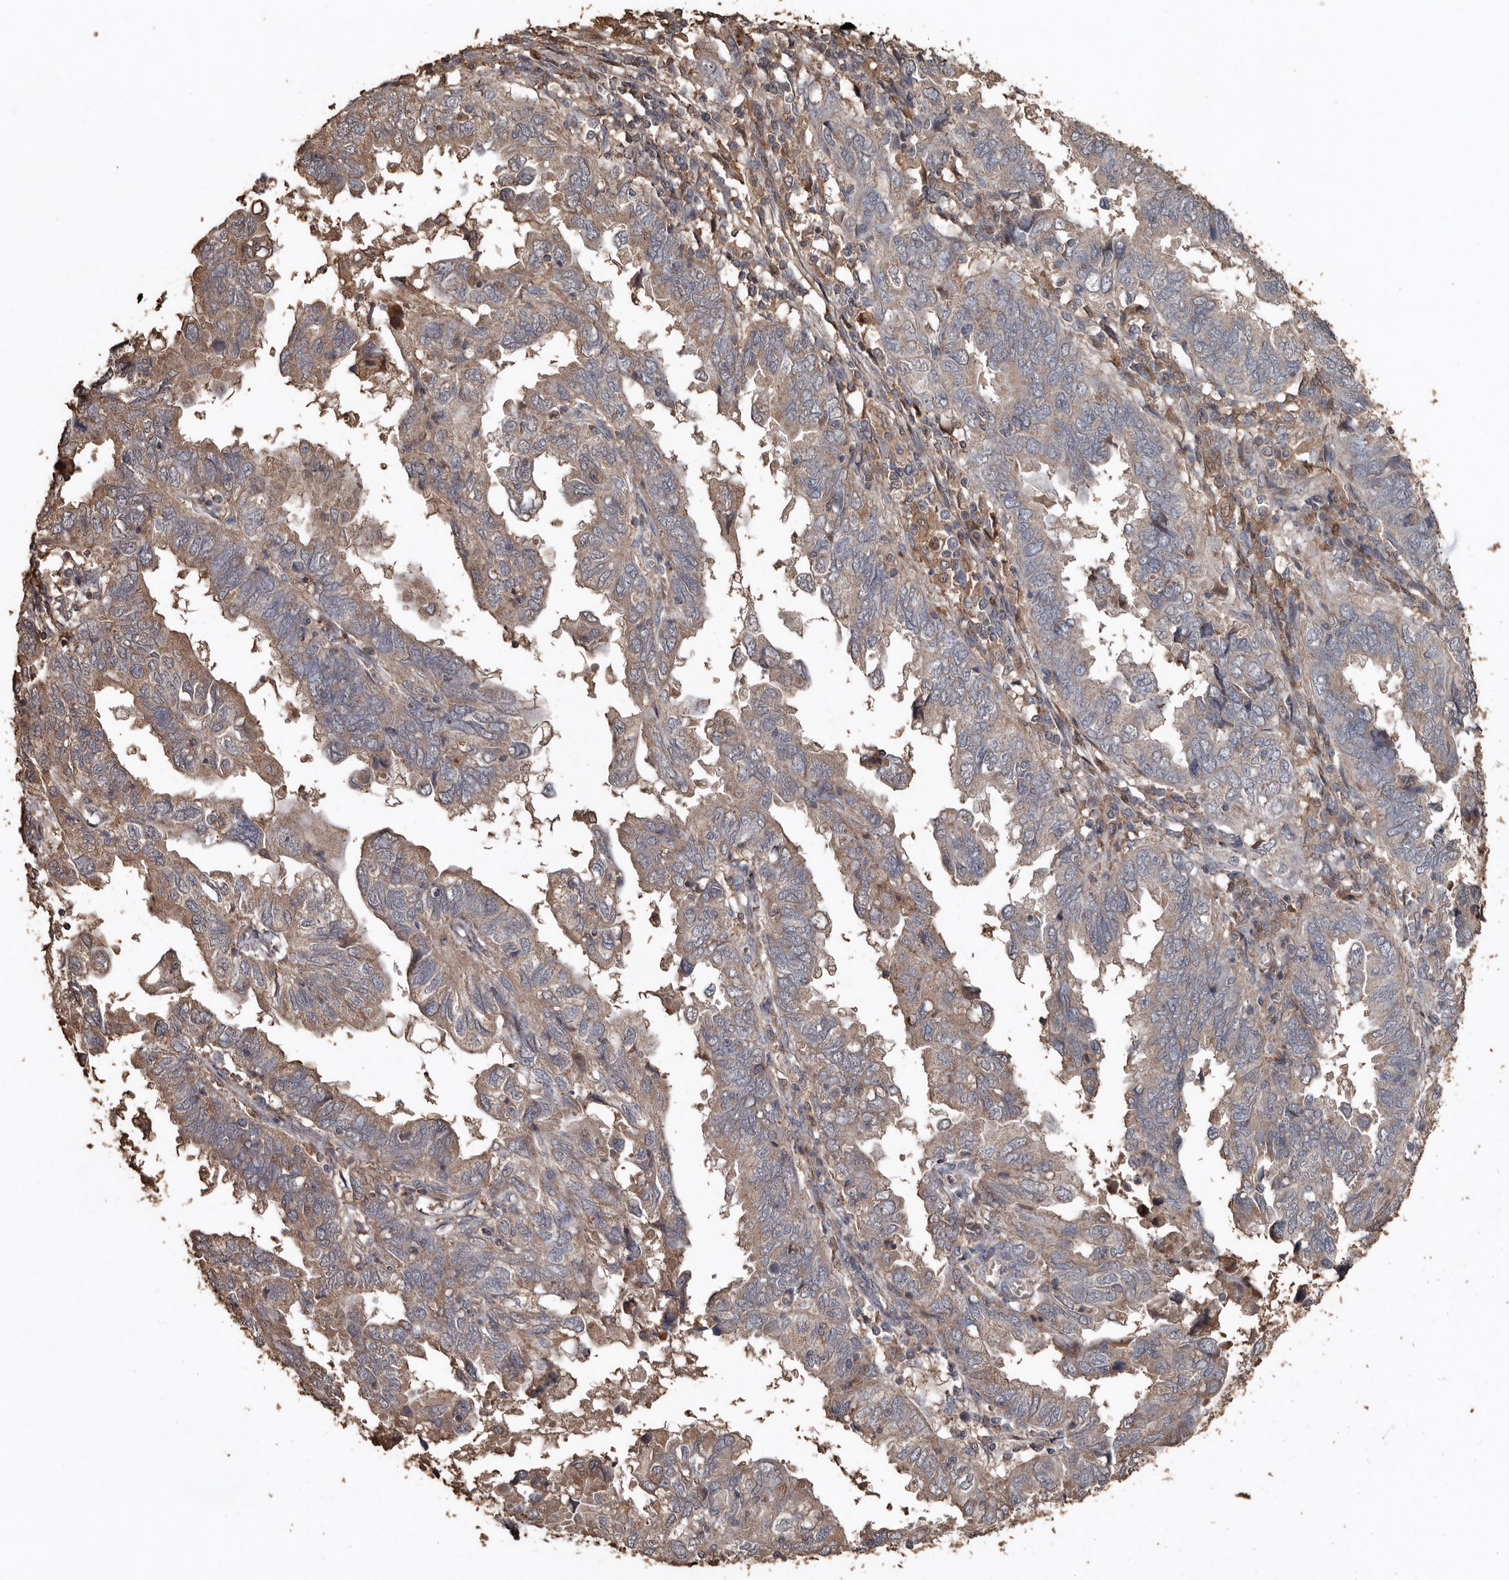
{"staining": {"intensity": "weak", "quantity": "25%-75%", "location": "cytoplasmic/membranous"}, "tissue": "endometrial cancer", "cell_type": "Tumor cells", "image_type": "cancer", "snomed": [{"axis": "morphology", "description": "Adenocarcinoma, NOS"}, {"axis": "topography", "description": "Uterus"}], "caption": "Immunohistochemistry photomicrograph of endometrial cancer (adenocarcinoma) stained for a protein (brown), which displays low levels of weak cytoplasmic/membranous staining in about 25%-75% of tumor cells.", "gene": "RANBP17", "patient": {"sex": "female", "age": 77}}